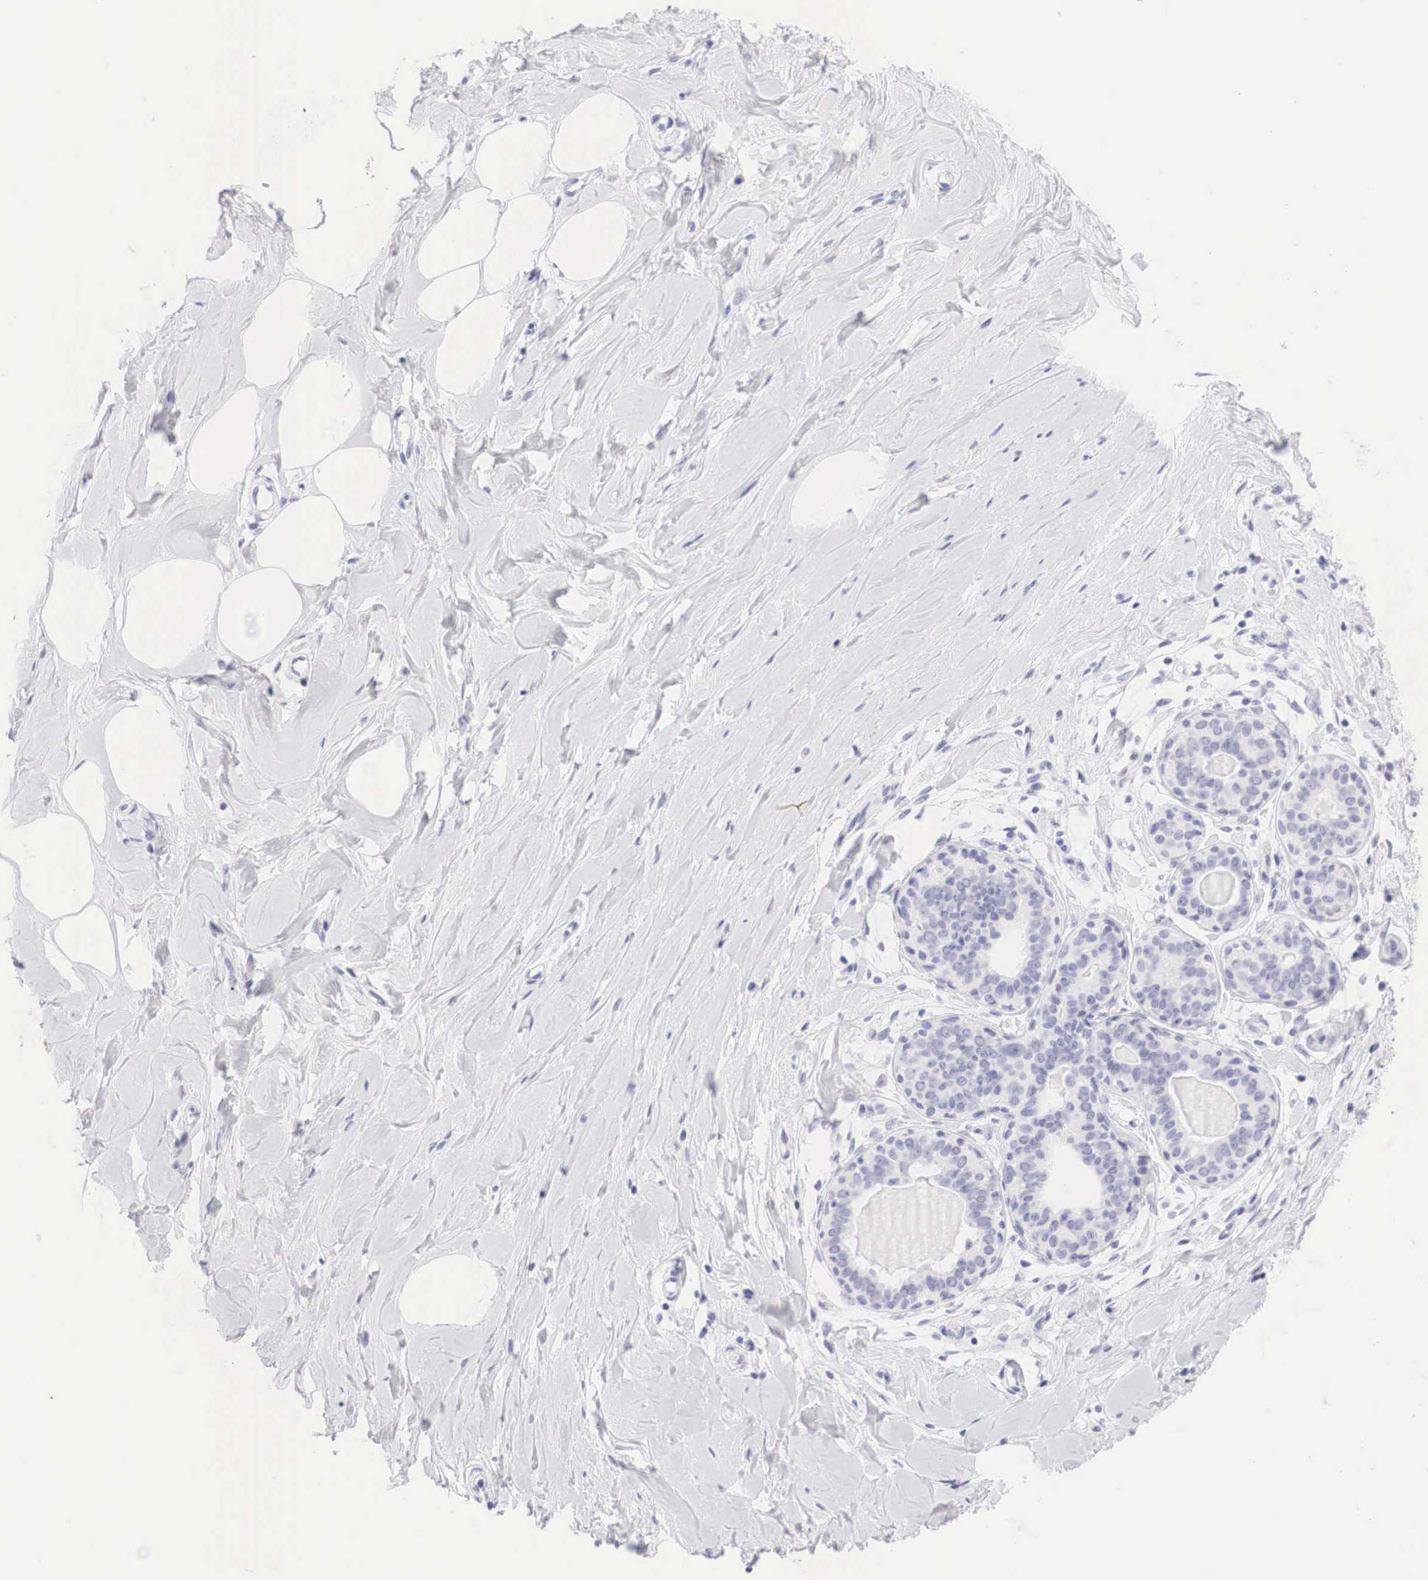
{"staining": {"intensity": "negative", "quantity": "none", "location": "none"}, "tissue": "breast", "cell_type": "Adipocytes", "image_type": "normal", "snomed": [{"axis": "morphology", "description": "Normal tissue, NOS"}, {"axis": "topography", "description": "Breast"}], "caption": "Adipocytes are negative for brown protein staining in unremarkable breast. Brightfield microscopy of IHC stained with DAB (brown) and hematoxylin (blue), captured at high magnification.", "gene": "TYR", "patient": {"sex": "female", "age": 44}}